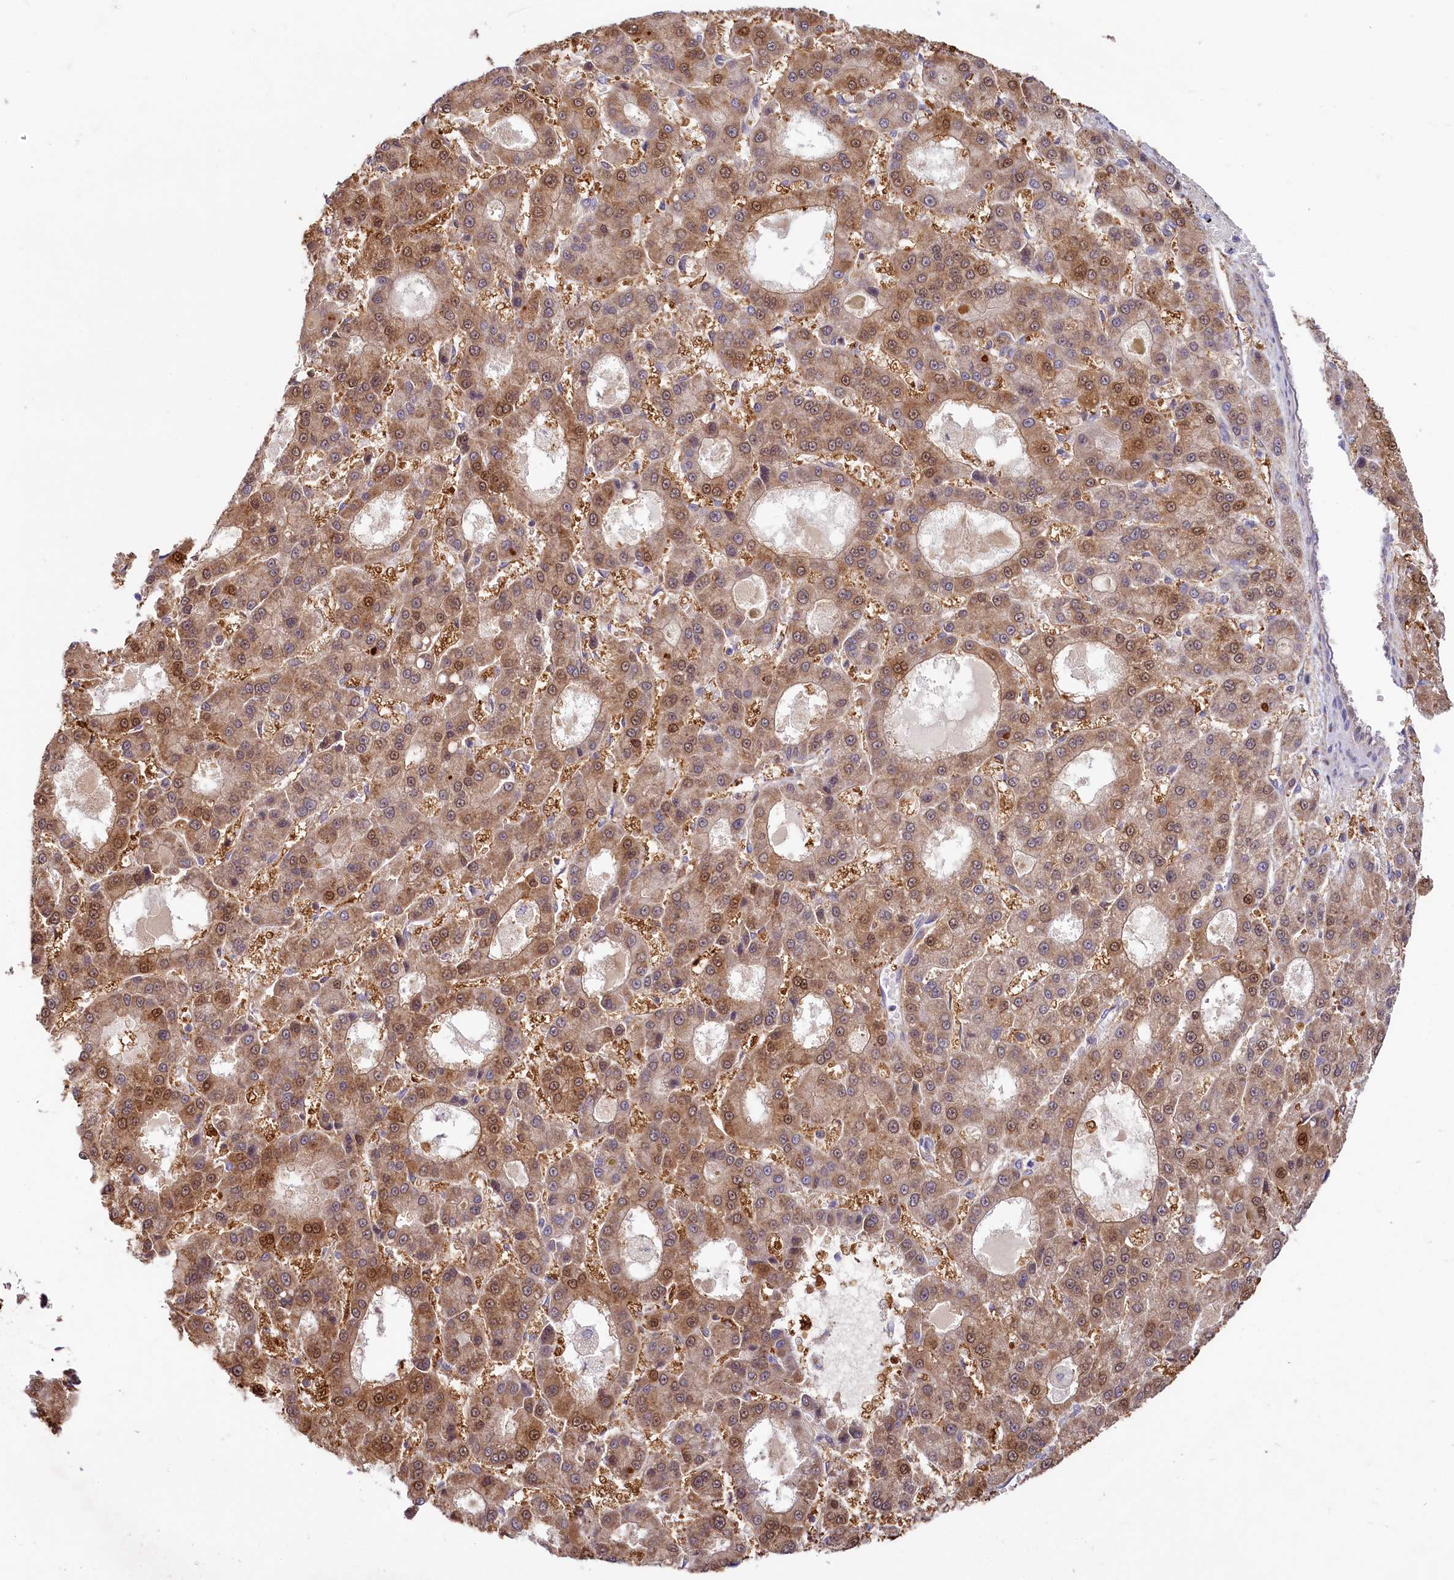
{"staining": {"intensity": "moderate", "quantity": ">75%", "location": "cytoplasmic/membranous,nuclear"}, "tissue": "liver cancer", "cell_type": "Tumor cells", "image_type": "cancer", "snomed": [{"axis": "morphology", "description": "Carcinoma, Hepatocellular, NOS"}, {"axis": "topography", "description": "Liver"}], "caption": "Liver cancer (hepatocellular carcinoma) stained for a protein (brown) displays moderate cytoplasmic/membranous and nuclear positive expression in about >75% of tumor cells.", "gene": "LMOD3", "patient": {"sex": "male", "age": 70}}